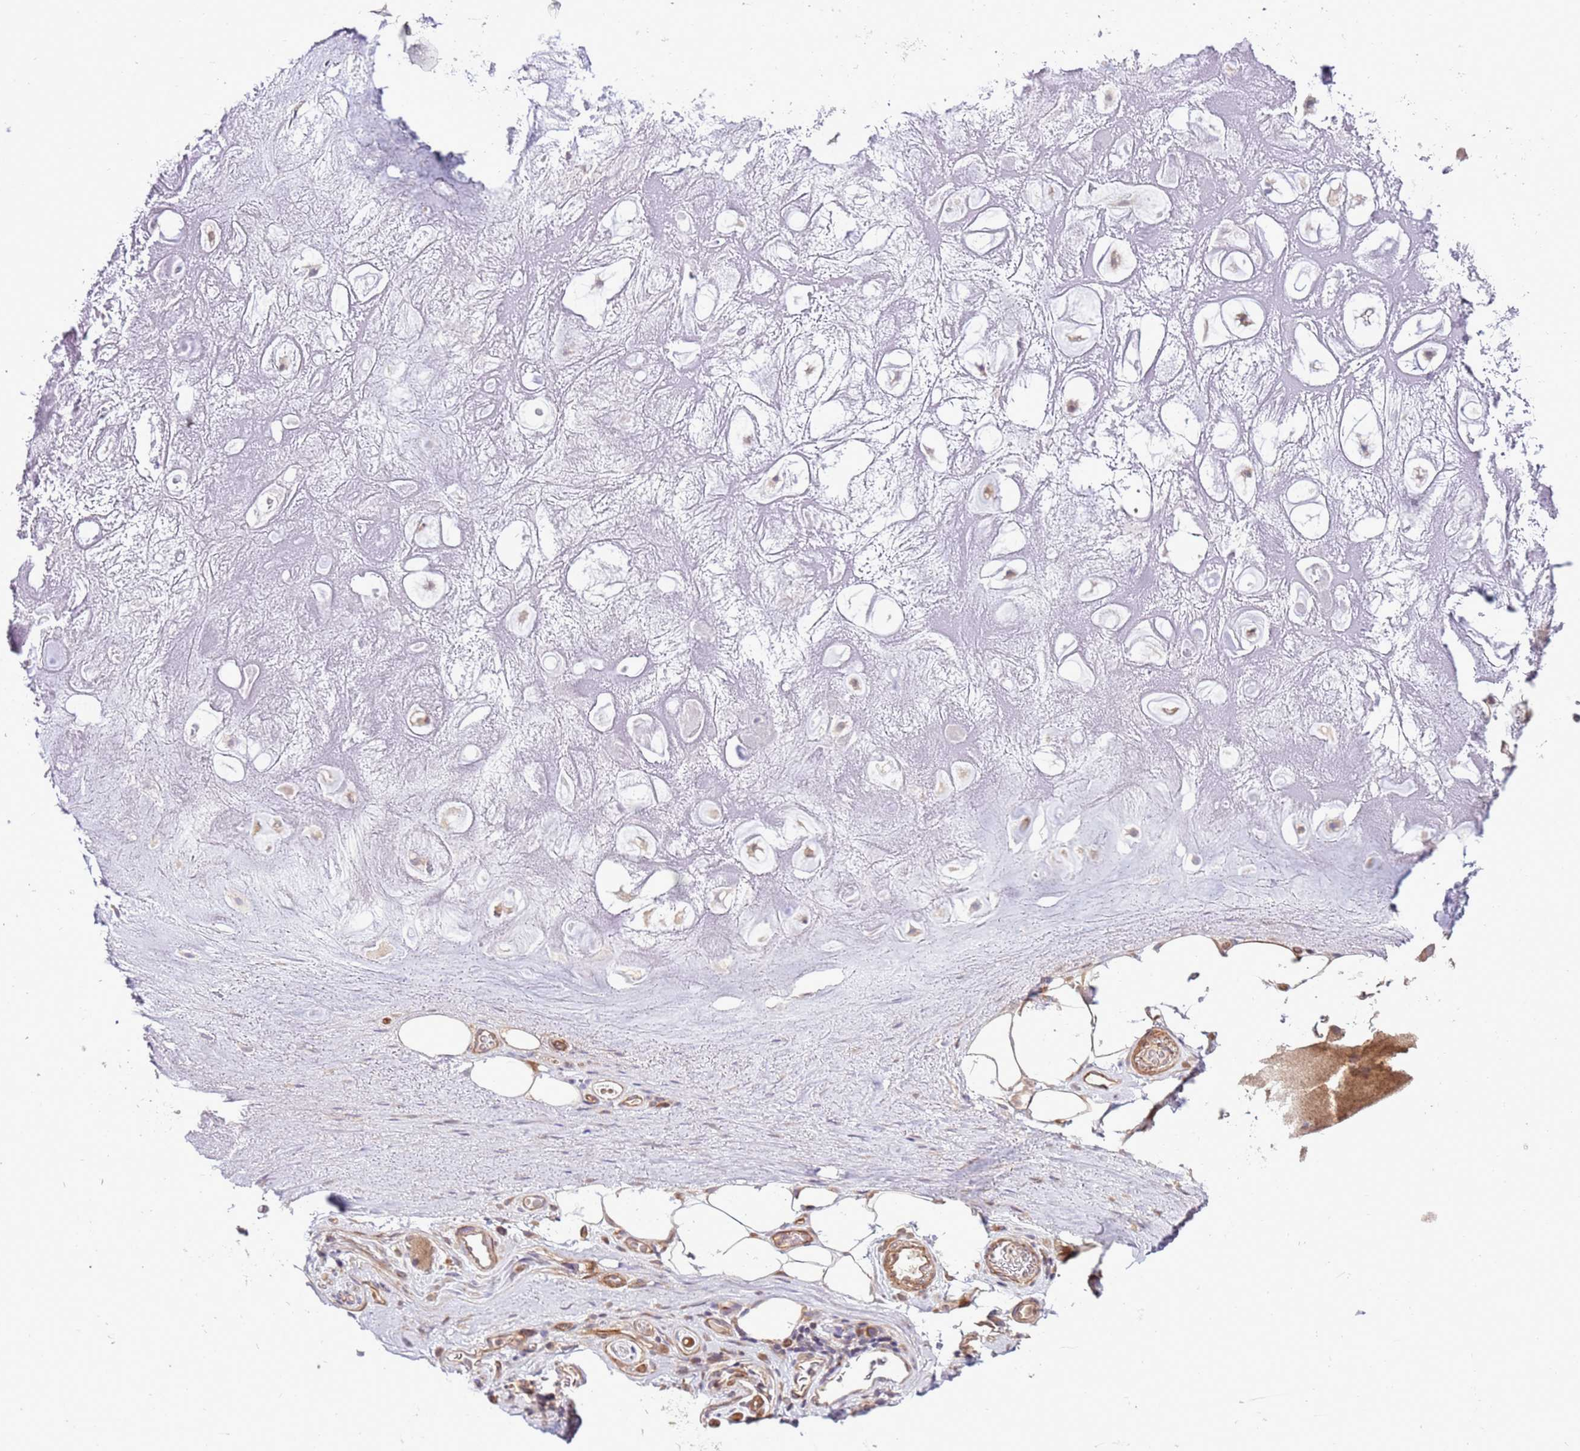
{"staining": {"intensity": "negative", "quantity": "none", "location": "none"}, "tissue": "adipose tissue", "cell_type": "Adipocytes", "image_type": "normal", "snomed": [{"axis": "morphology", "description": "Normal tissue, NOS"}, {"axis": "topography", "description": "Cartilage tissue"}], "caption": "Normal adipose tissue was stained to show a protein in brown. There is no significant positivity in adipocytes. (DAB (3,3'-diaminobenzidine) immunohistochemistry visualized using brightfield microscopy, high magnification).", "gene": "ZNF624", "patient": {"sex": "male", "age": 81}}